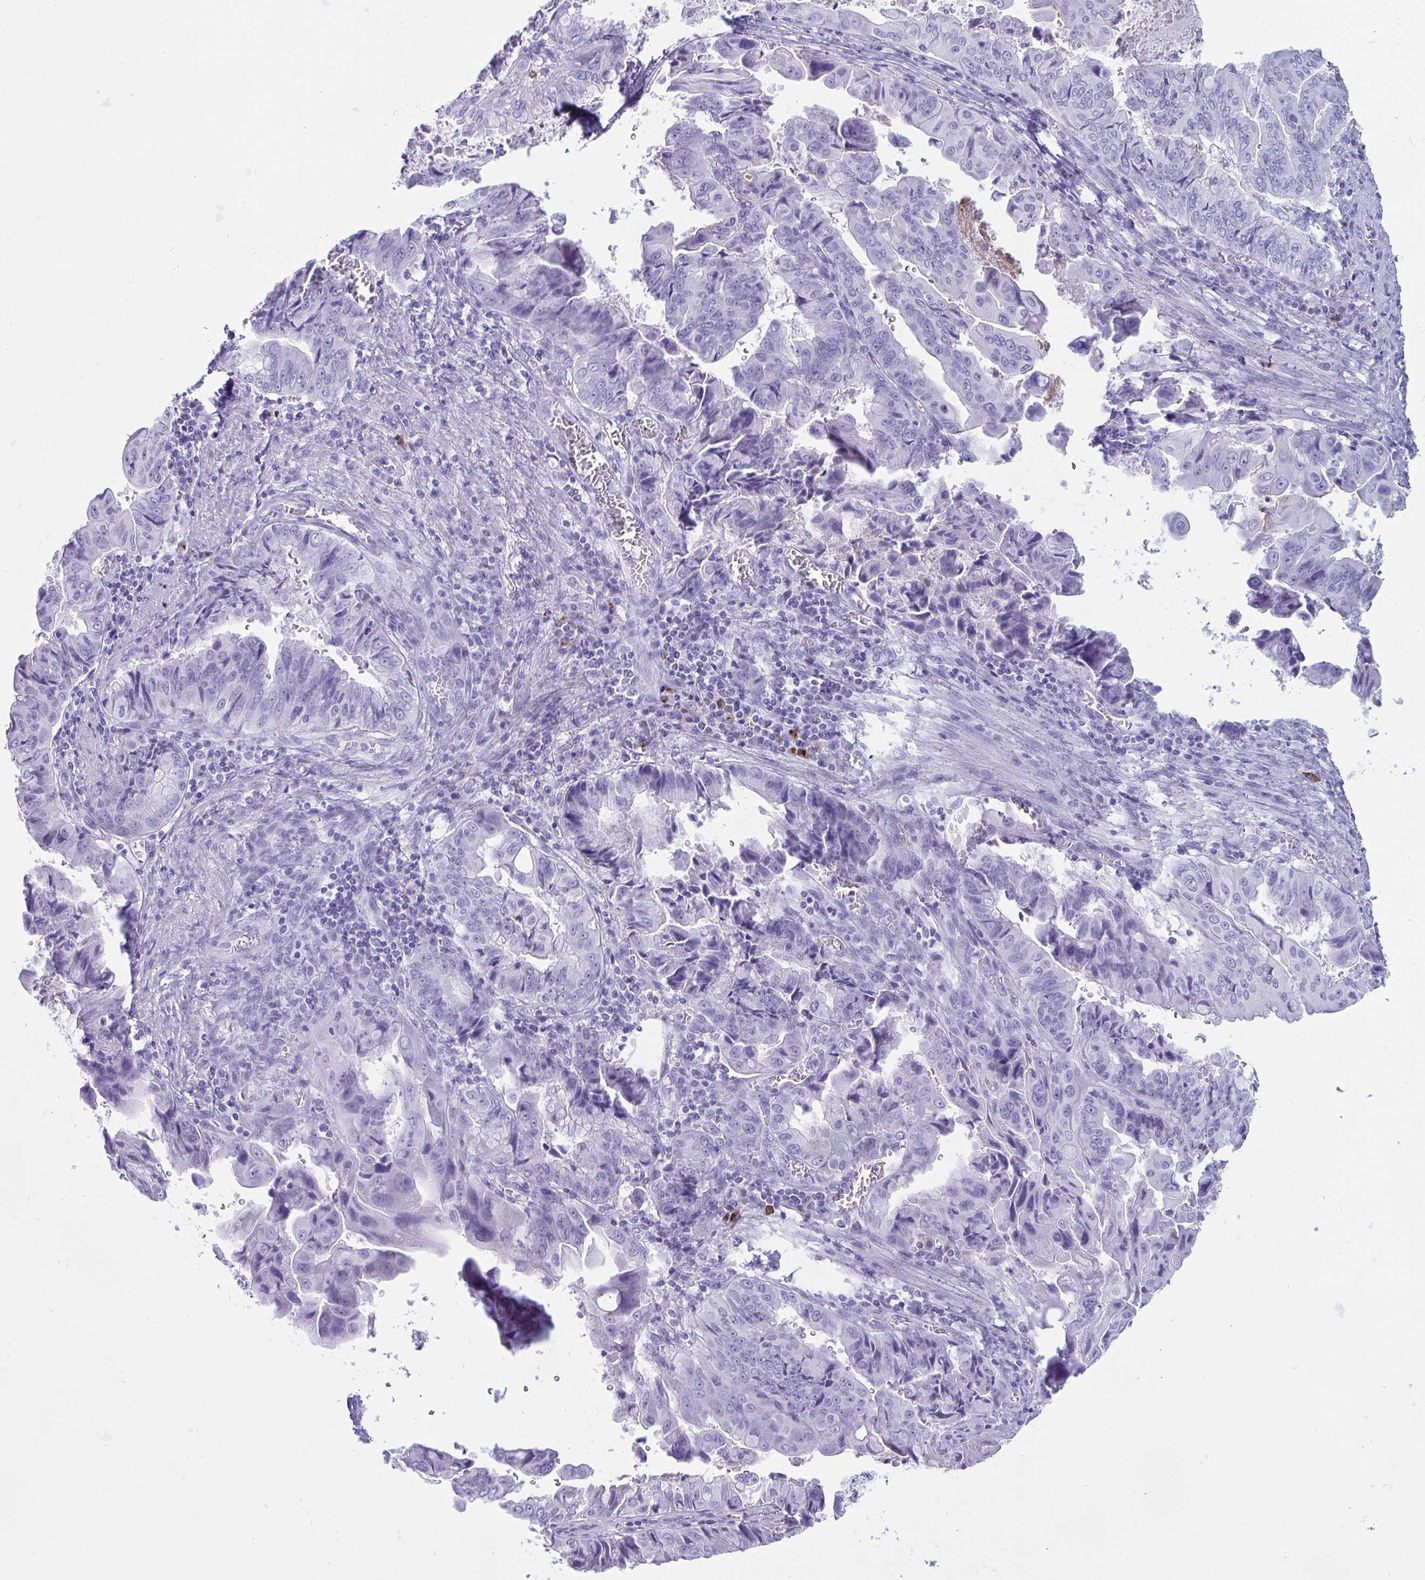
{"staining": {"intensity": "negative", "quantity": "none", "location": "none"}, "tissue": "stomach cancer", "cell_type": "Tumor cells", "image_type": "cancer", "snomed": [{"axis": "morphology", "description": "Adenocarcinoma, NOS"}, {"axis": "topography", "description": "Stomach, upper"}], "caption": "The photomicrograph shows no significant staining in tumor cells of stomach cancer (adenocarcinoma).", "gene": "JCHAIN", "patient": {"sex": "male", "age": 80}}